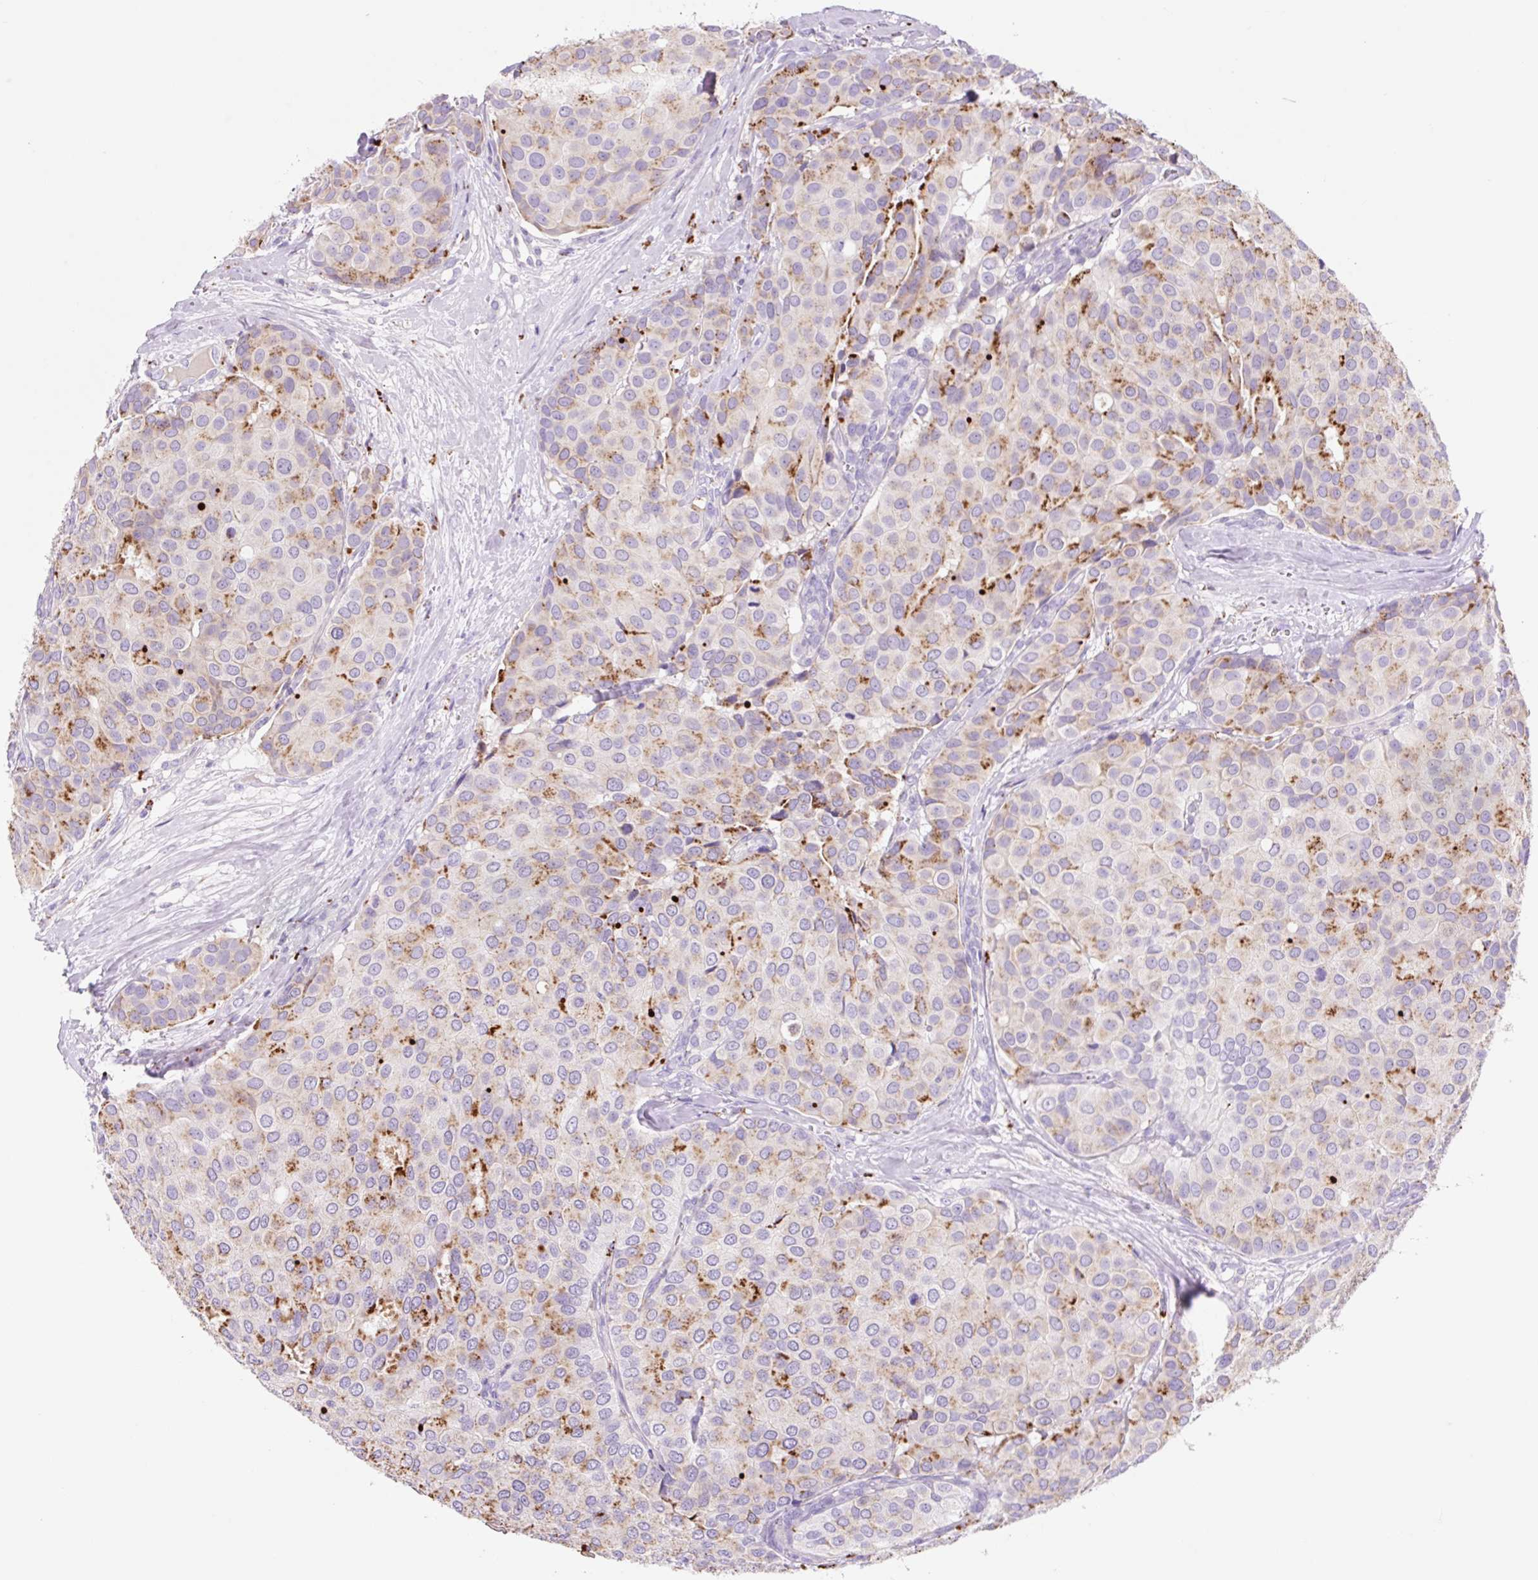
{"staining": {"intensity": "moderate", "quantity": "<25%", "location": "cytoplasmic/membranous"}, "tissue": "breast cancer", "cell_type": "Tumor cells", "image_type": "cancer", "snomed": [{"axis": "morphology", "description": "Duct carcinoma"}, {"axis": "topography", "description": "Breast"}], "caption": "IHC histopathology image of neoplastic tissue: human infiltrating ductal carcinoma (breast) stained using IHC shows low levels of moderate protein expression localized specifically in the cytoplasmic/membranous of tumor cells, appearing as a cytoplasmic/membranous brown color.", "gene": "HEXA", "patient": {"sex": "female", "age": 70}}